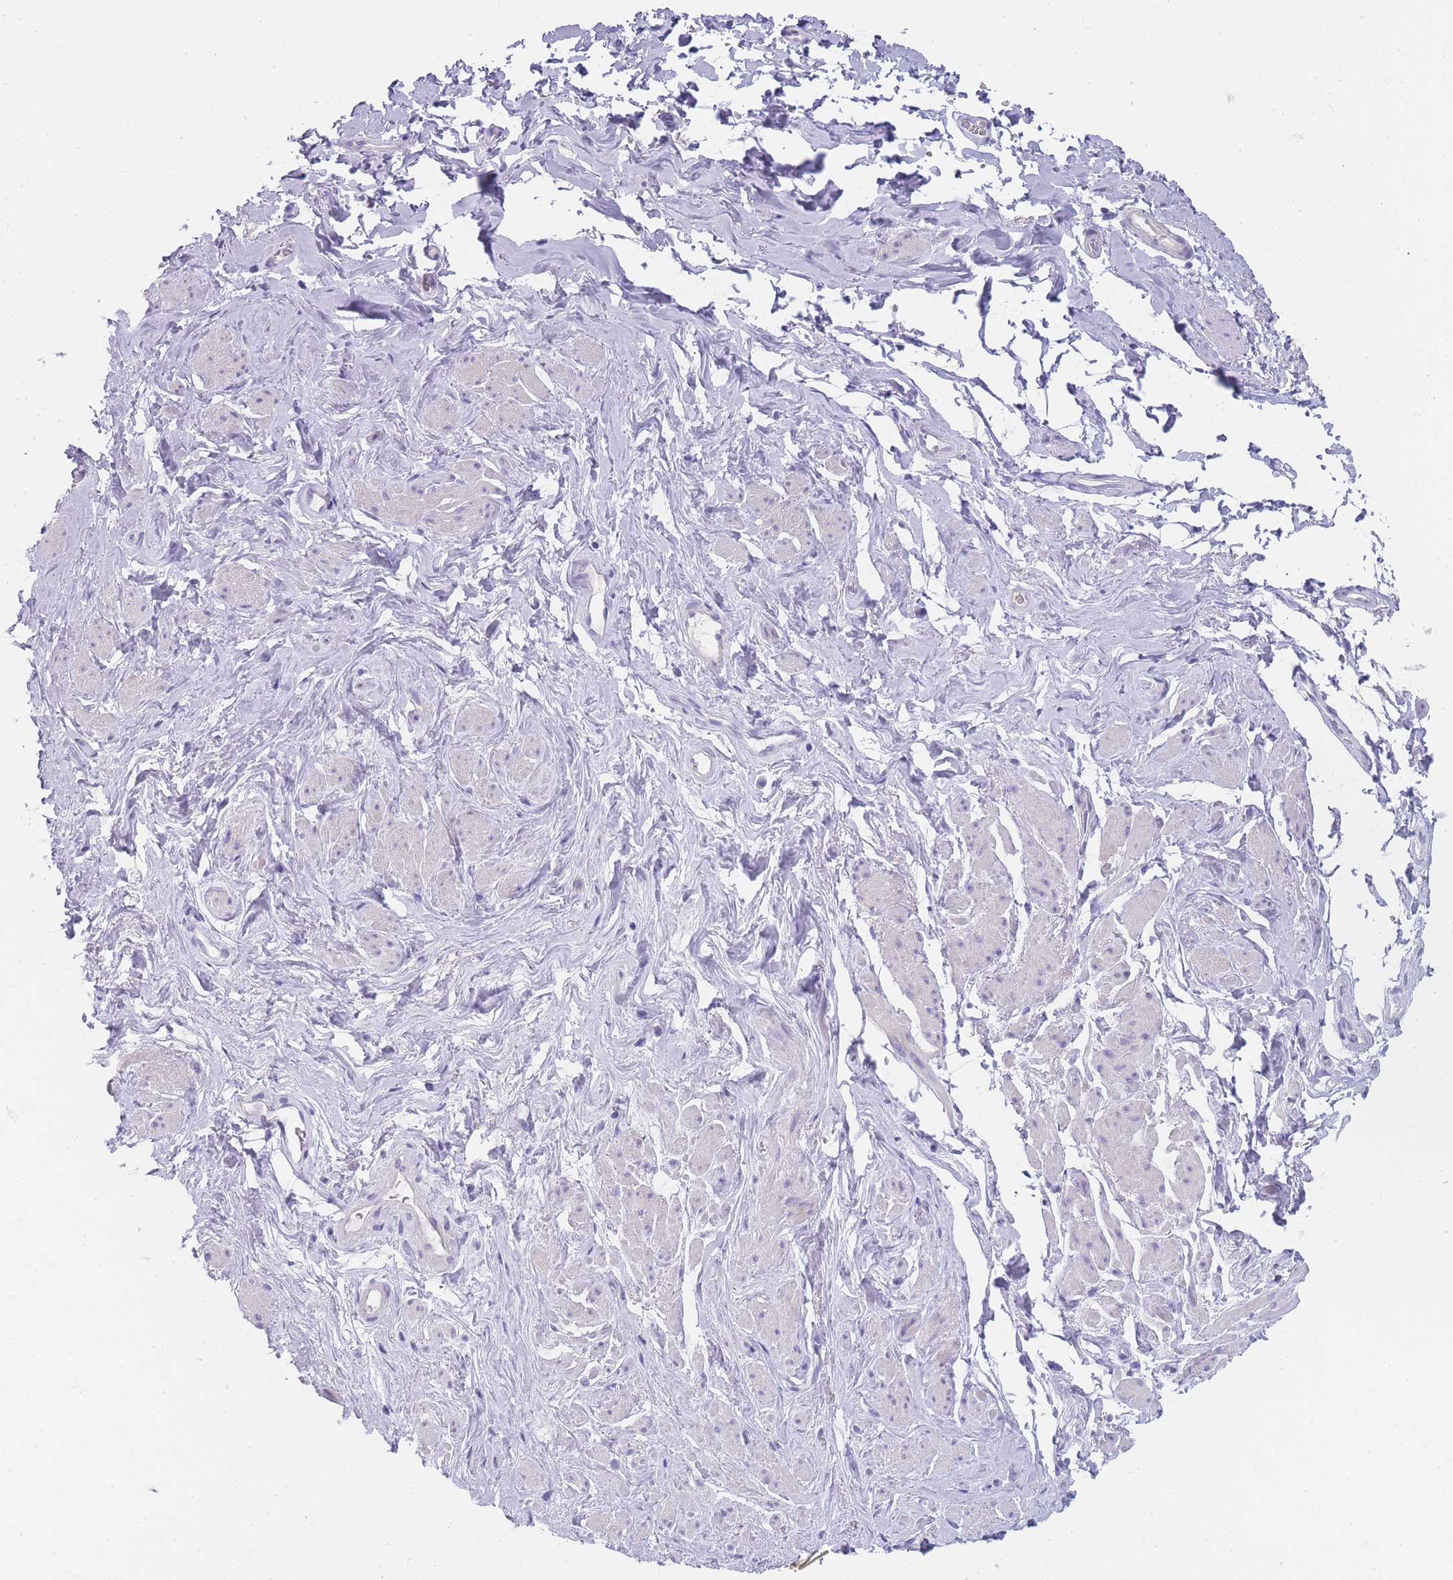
{"staining": {"intensity": "negative", "quantity": "none", "location": "none"}, "tissue": "smooth muscle", "cell_type": "Smooth muscle cells", "image_type": "normal", "snomed": [{"axis": "morphology", "description": "Normal tissue, NOS"}, {"axis": "topography", "description": "Smooth muscle"}, {"axis": "topography", "description": "Peripheral nerve tissue"}], "caption": "This histopathology image is of normal smooth muscle stained with immunohistochemistry to label a protein in brown with the nuclei are counter-stained blue. There is no staining in smooth muscle cells.", "gene": "TCP11X1", "patient": {"sex": "male", "age": 69}}